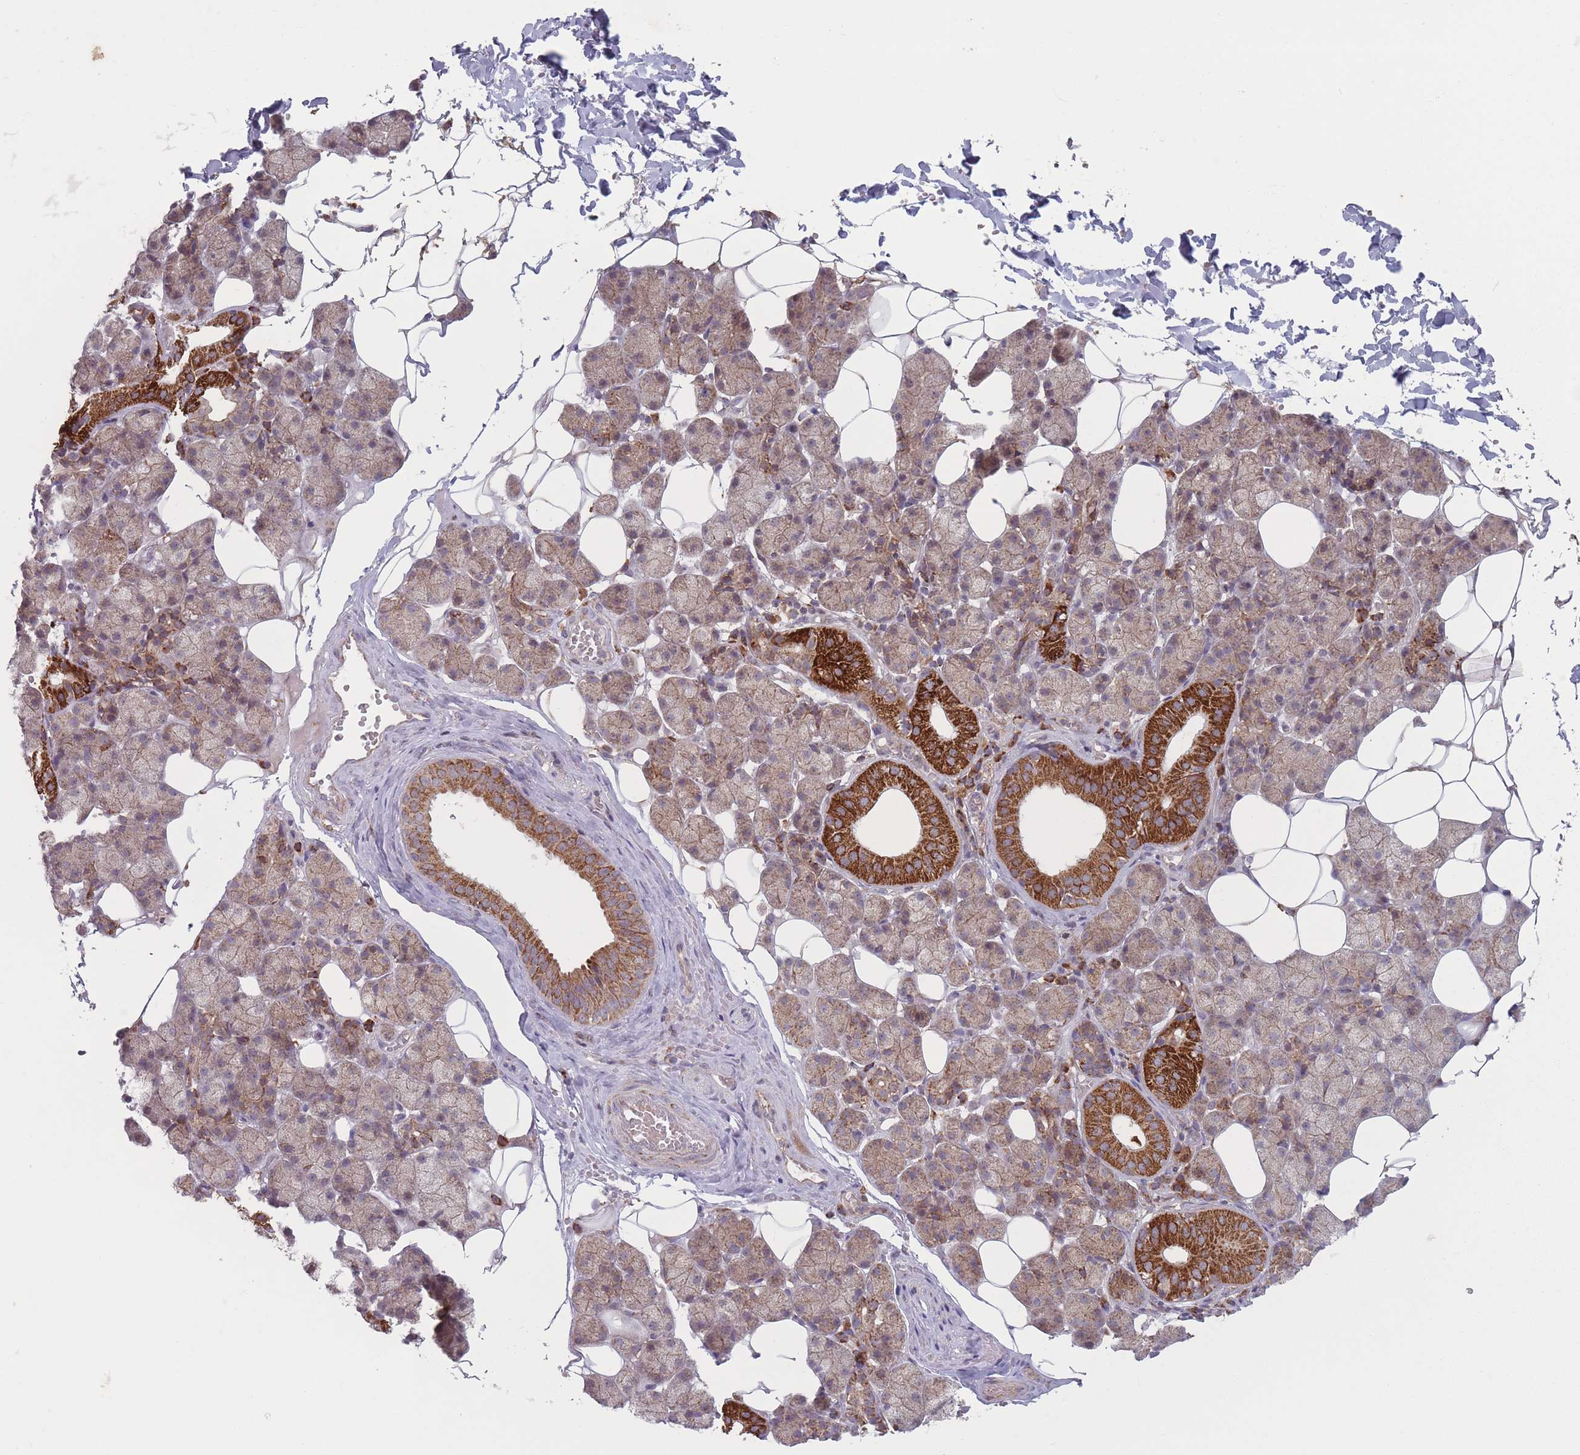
{"staining": {"intensity": "strong", "quantity": "<25%", "location": "cytoplasmic/membranous"}, "tissue": "salivary gland", "cell_type": "Glandular cells", "image_type": "normal", "snomed": [{"axis": "morphology", "description": "Normal tissue, NOS"}, {"axis": "topography", "description": "Salivary gland"}], "caption": "Salivary gland was stained to show a protein in brown. There is medium levels of strong cytoplasmic/membranous positivity in about <25% of glandular cells.", "gene": "OR10Q1", "patient": {"sex": "female", "age": 33}}